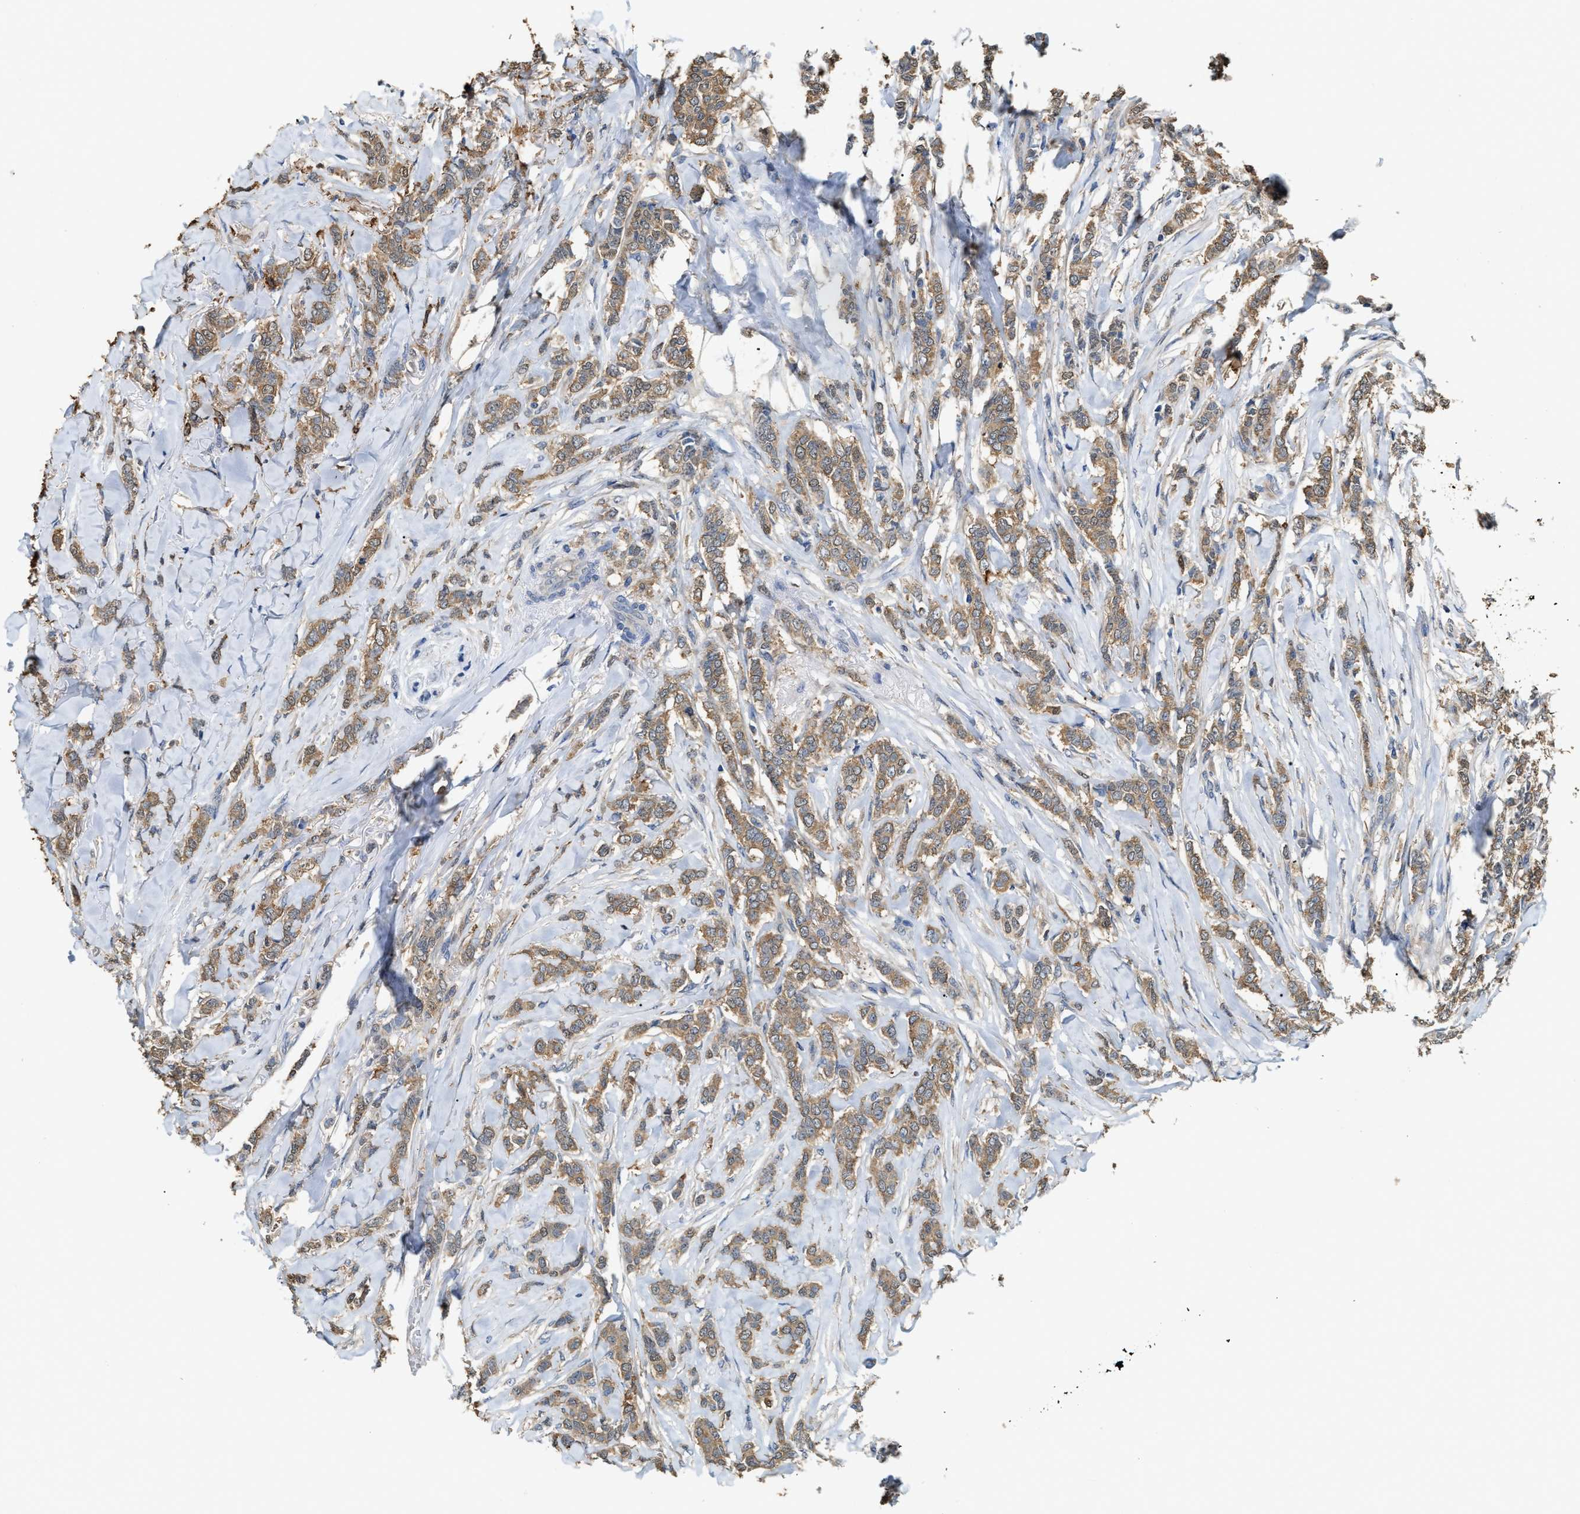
{"staining": {"intensity": "moderate", "quantity": ">75%", "location": "cytoplasmic/membranous"}, "tissue": "breast cancer", "cell_type": "Tumor cells", "image_type": "cancer", "snomed": [{"axis": "morphology", "description": "Lobular carcinoma"}, {"axis": "topography", "description": "Skin"}, {"axis": "topography", "description": "Breast"}], "caption": "There is medium levels of moderate cytoplasmic/membranous staining in tumor cells of lobular carcinoma (breast), as demonstrated by immunohistochemical staining (brown color).", "gene": "GCN1", "patient": {"sex": "female", "age": 46}}